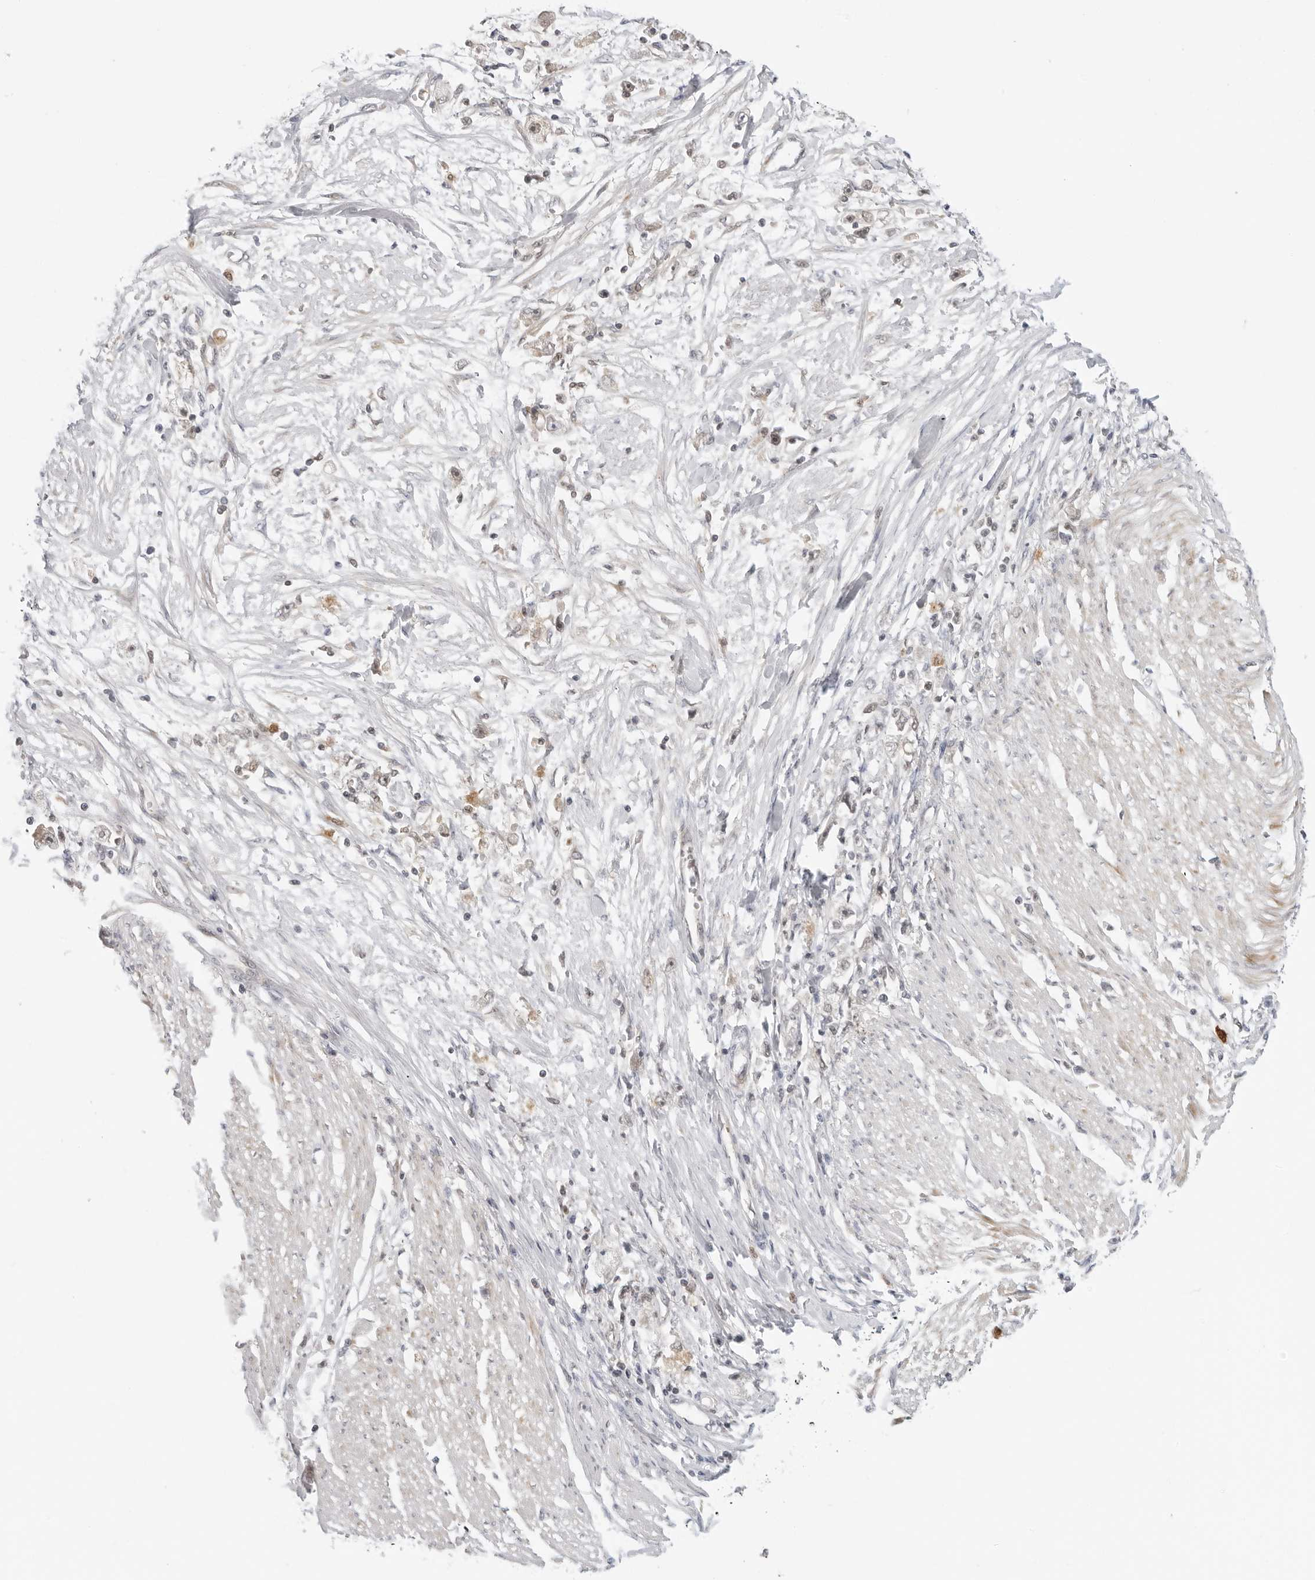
{"staining": {"intensity": "negative", "quantity": "none", "location": "none"}, "tissue": "stomach cancer", "cell_type": "Tumor cells", "image_type": "cancer", "snomed": [{"axis": "morphology", "description": "Adenocarcinoma, NOS"}, {"axis": "topography", "description": "Stomach"}], "caption": "Immunohistochemical staining of stomach cancer (adenocarcinoma) exhibits no significant expression in tumor cells. (DAB (3,3'-diaminobenzidine) immunohistochemistry, high magnification).", "gene": "SUGCT", "patient": {"sex": "female", "age": 59}}